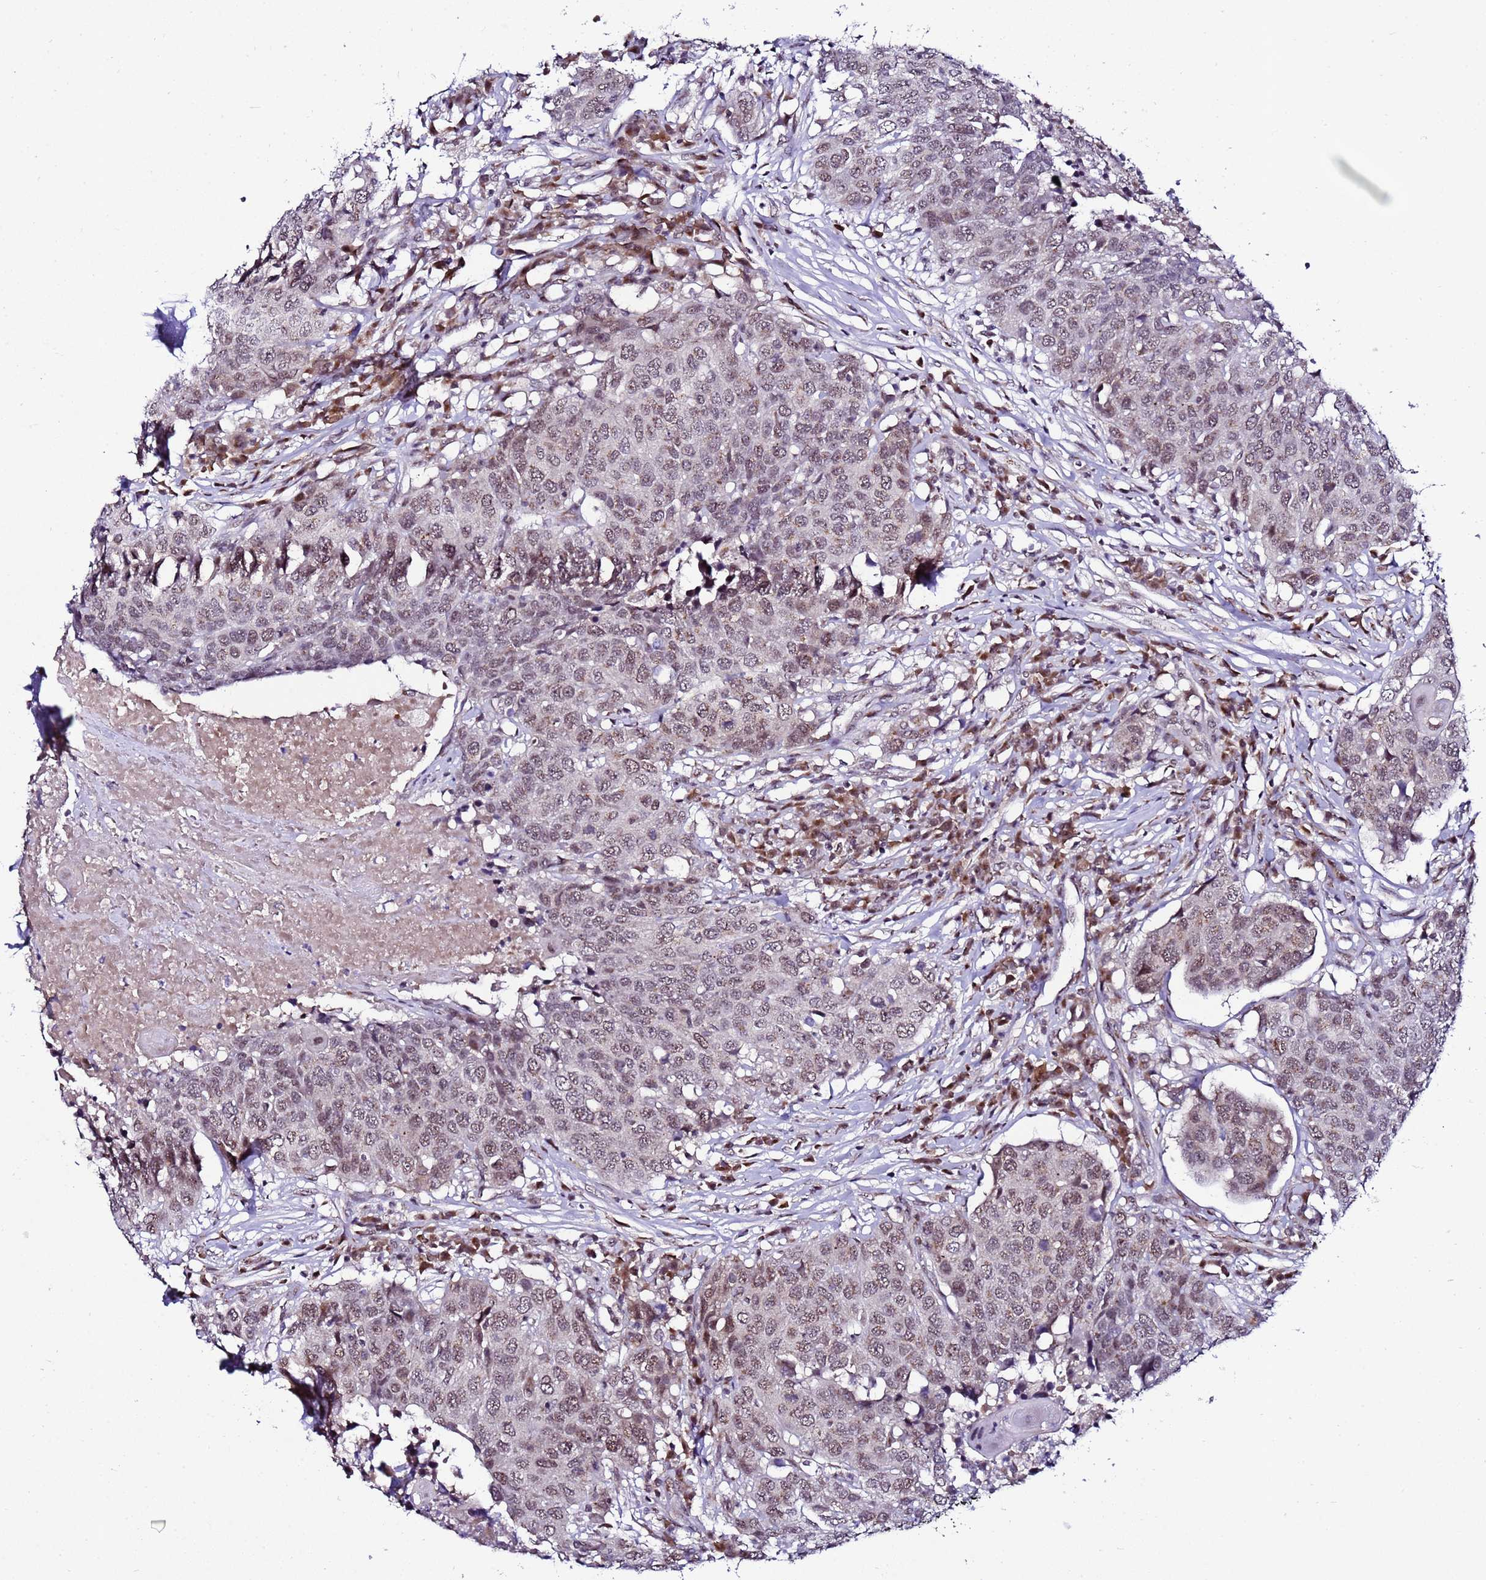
{"staining": {"intensity": "moderate", "quantity": "25%-75%", "location": "nuclear"}, "tissue": "head and neck cancer", "cell_type": "Tumor cells", "image_type": "cancer", "snomed": [{"axis": "morphology", "description": "Squamous cell carcinoma, NOS"}, {"axis": "topography", "description": "Head-Neck"}], "caption": "Brown immunohistochemical staining in human head and neck squamous cell carcinoma reveals moderate nuclear expression in approximately 25%-75% of tumor cells. (IHC, brightfield microscopy, high magnification).", "gene": "C19orf47", "patient": {"sex": "male", "age": 66}}